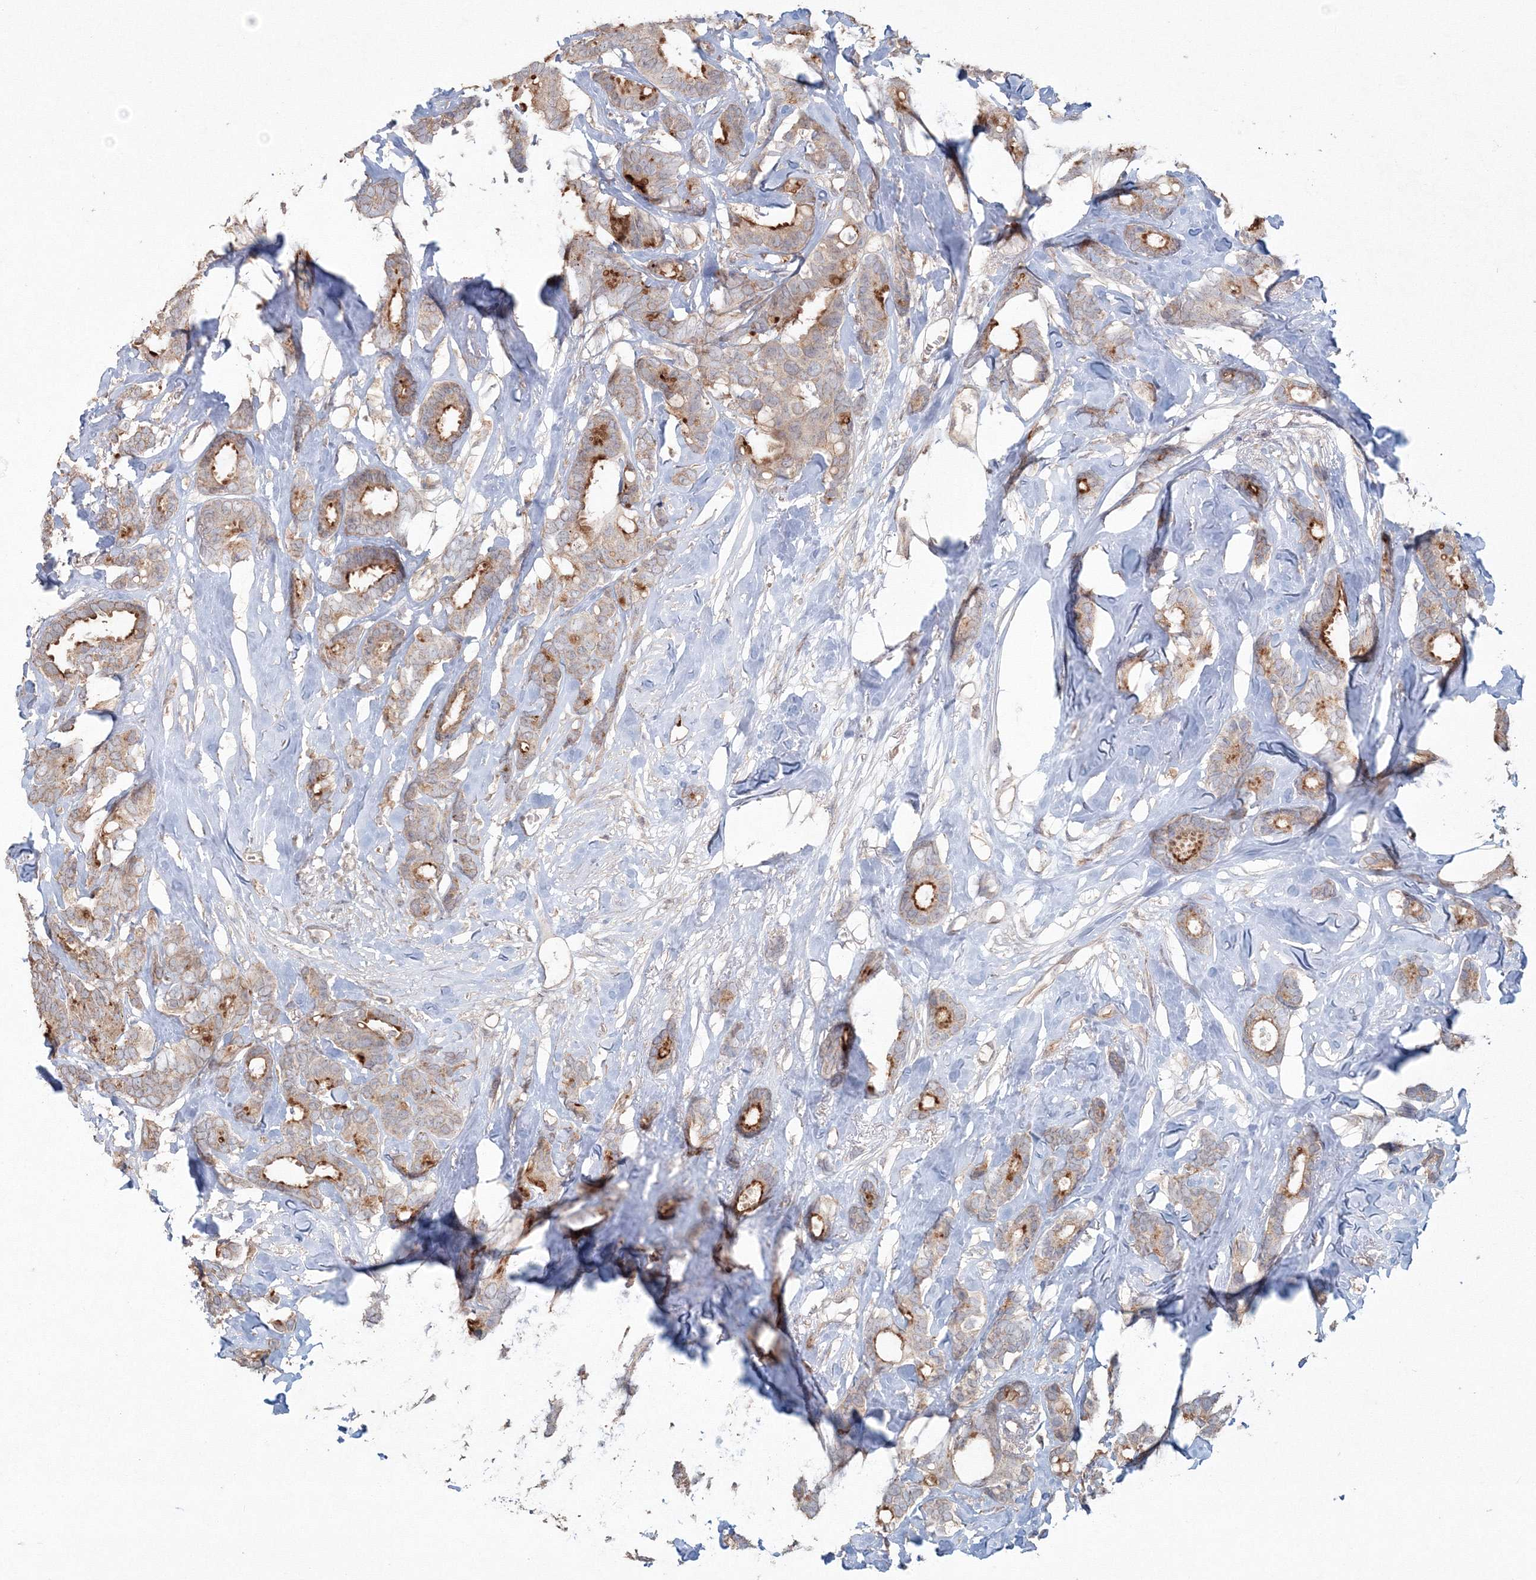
{"staining": {"intensity": "moderate", "quantity": "25%-75%", "location": "cytoplasmic/membranous"}, "tissue": "breast cancer", "cell_type": "Tumor cells", "image_type": "cancer", "snomed": [{"axis": "morphology", "description": "Duct carcinoma"}, {"axis": "topography", "description": "Breast"}], "caption": "DAB (3,3'-diaminobenzidine) immunohistochemical staining of breast cancer shows moderate cytoplasmic/membranous protein positivity in approximately 25%-75% of tumor cells. The protein of interest is shown in brown color, while the nuclei are stained blue.", "gene": "ANAPC16", "patient": {"sex": "female", "age": 87}}